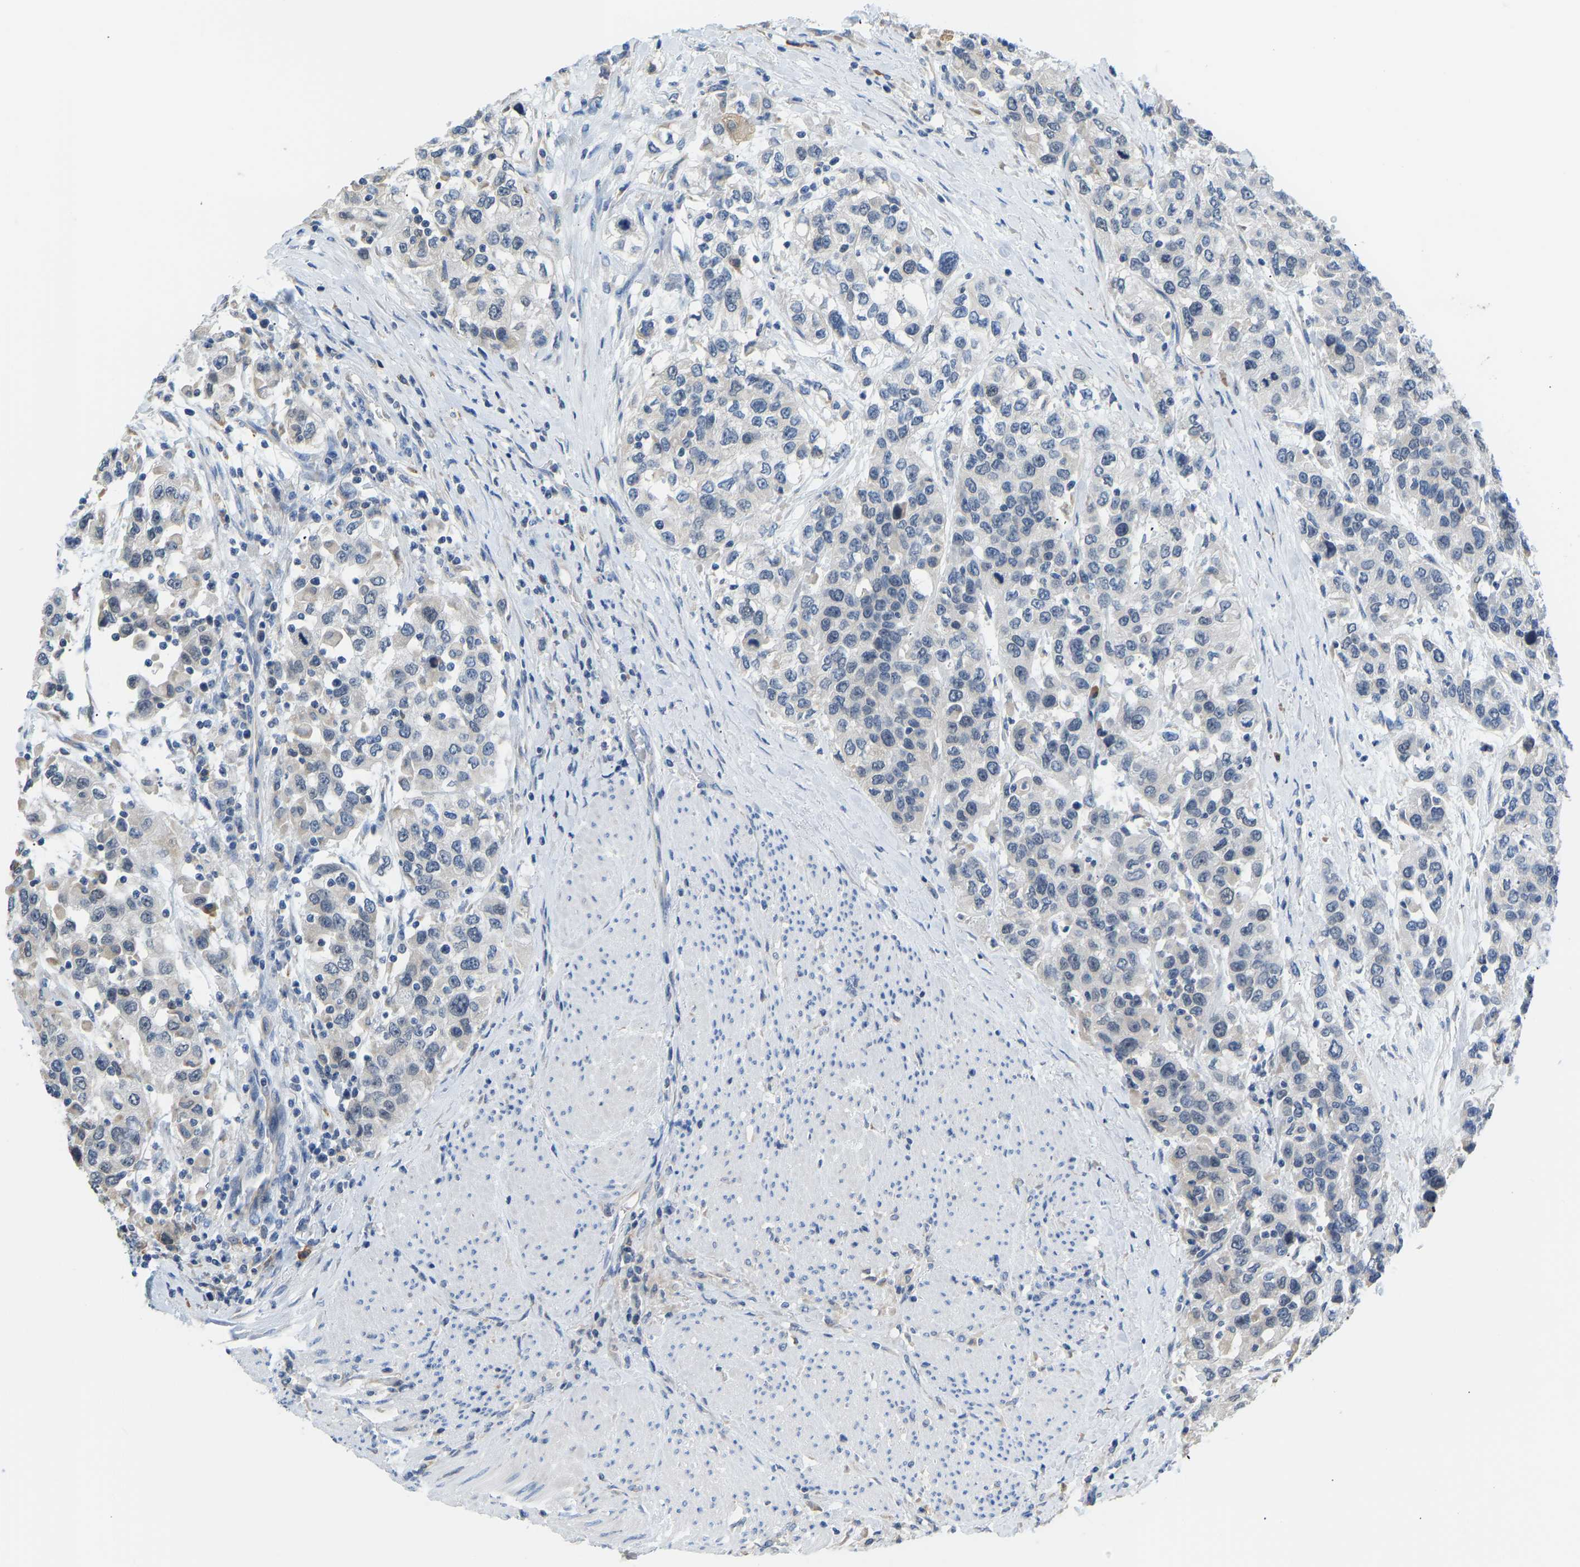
{"staining": {"intensity": "negative", "quantity": "none", "location": "none"}, "tissue": "urothelial cancer", "cell_type": "Tumor cells", "image_type": "cancer", "snomed": [{"axis": "morphology", "description": "Urothelial carcinoma, High grade"}, {"axis": "topography", "description": "Urinary bladder"}], "caption": "There is no significant expression in tumor cells of urothelial carcinoma (high-grade).", "gene": "VRK1", "patient": {"sex": "female", "age": 80}}